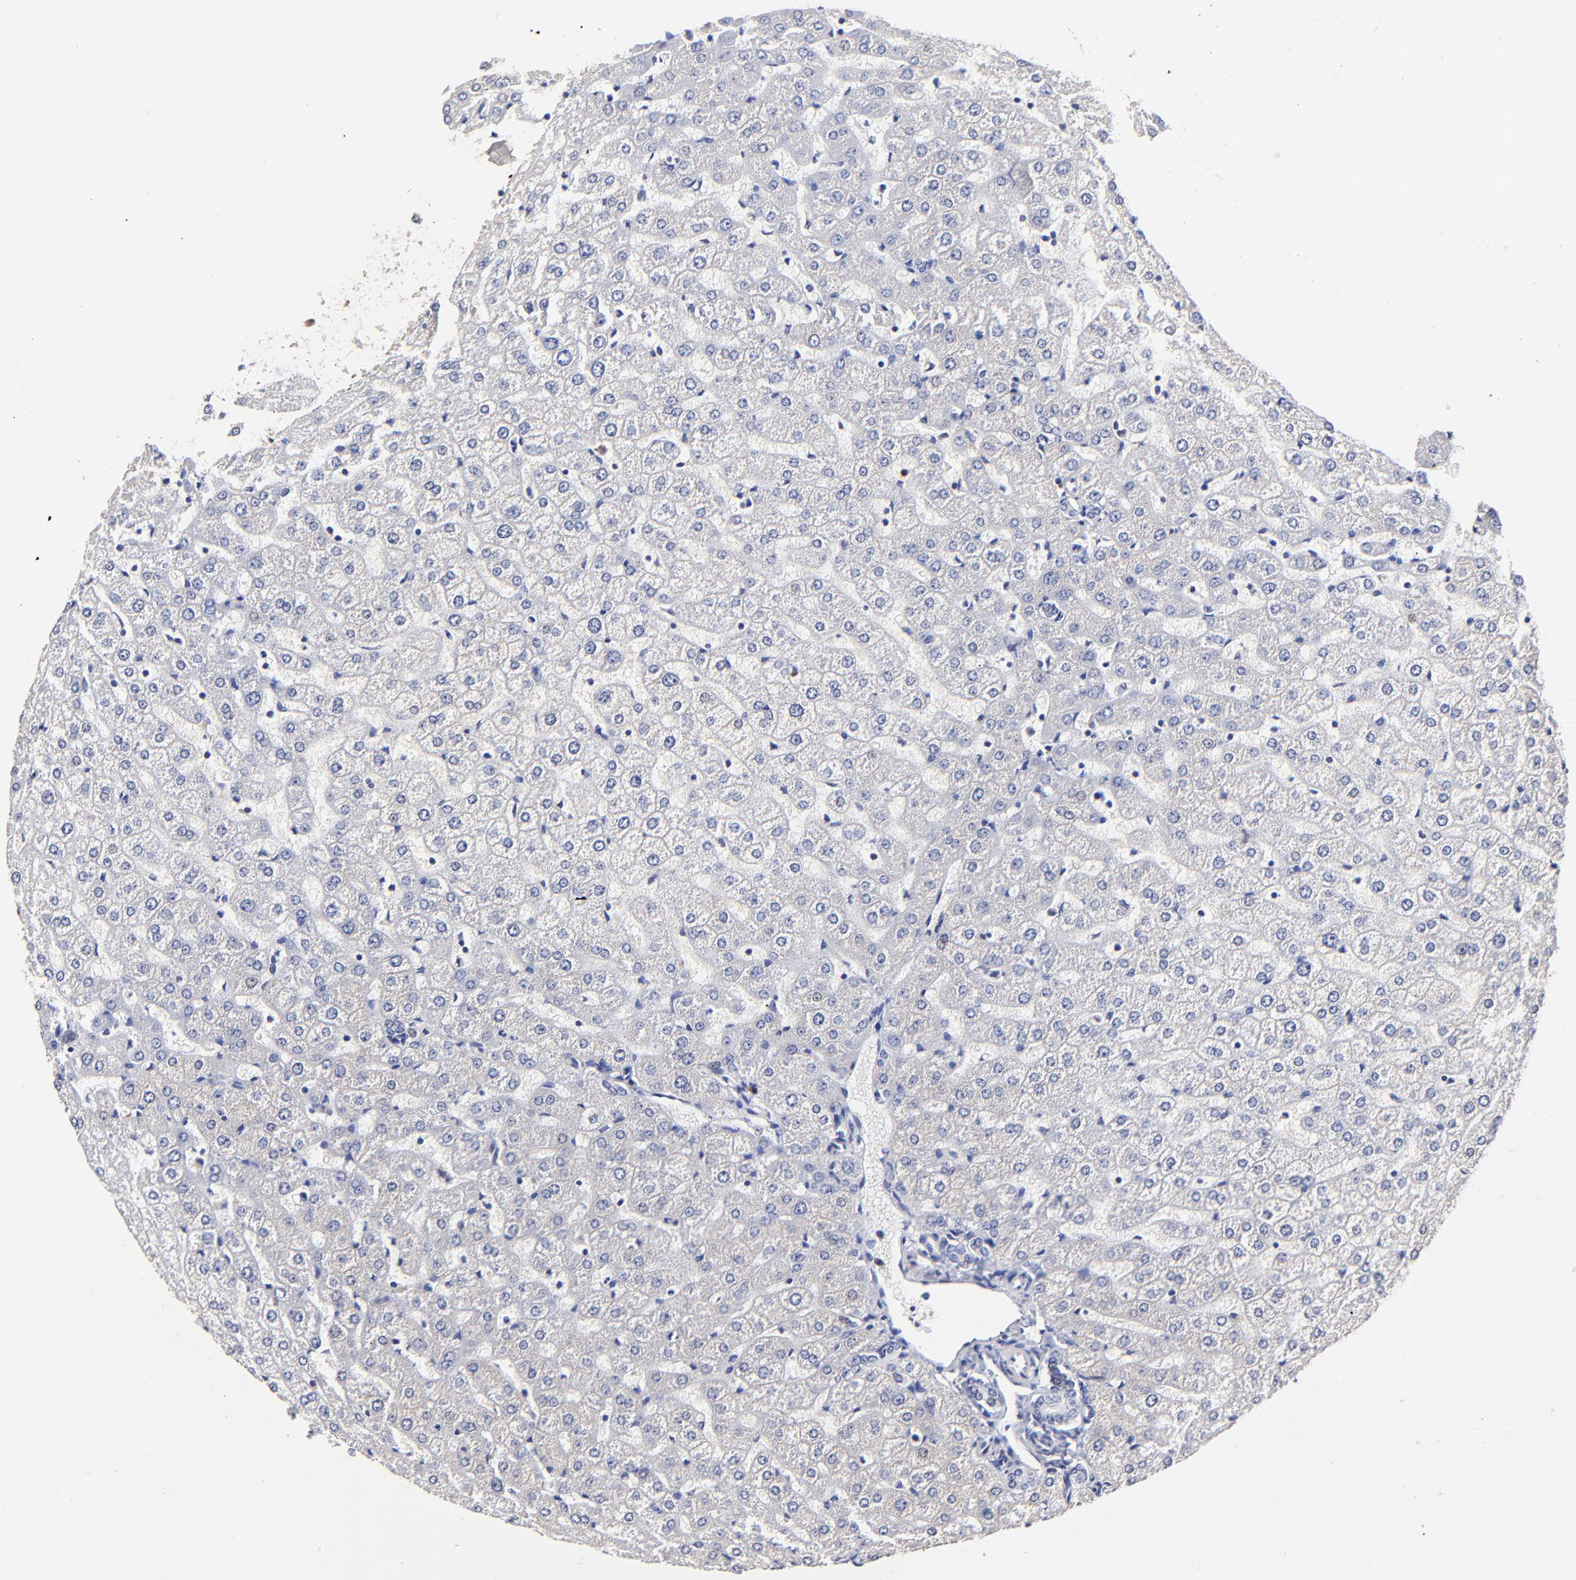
{"staining": {"intensity": "negative", "quantity": "none", "location": "none"}, "tissue": "liver", "cell_type": "Cholangiocytes", "image_type": "normal", "snomed": [{"axis": "morphology", "description": "Normal tissue, NOS"}, {"axis": "morphology", "description": "Fibrosis, NOS"}, {"axis": "topography", "description": "Liver"}], "caption": "Liver stained for a protein using immunohistochemistry (IHC) exhibits no positivity cholangiocytes.", "gene": "ZNF155", "patient": {"sex": "female", "age": 29}}